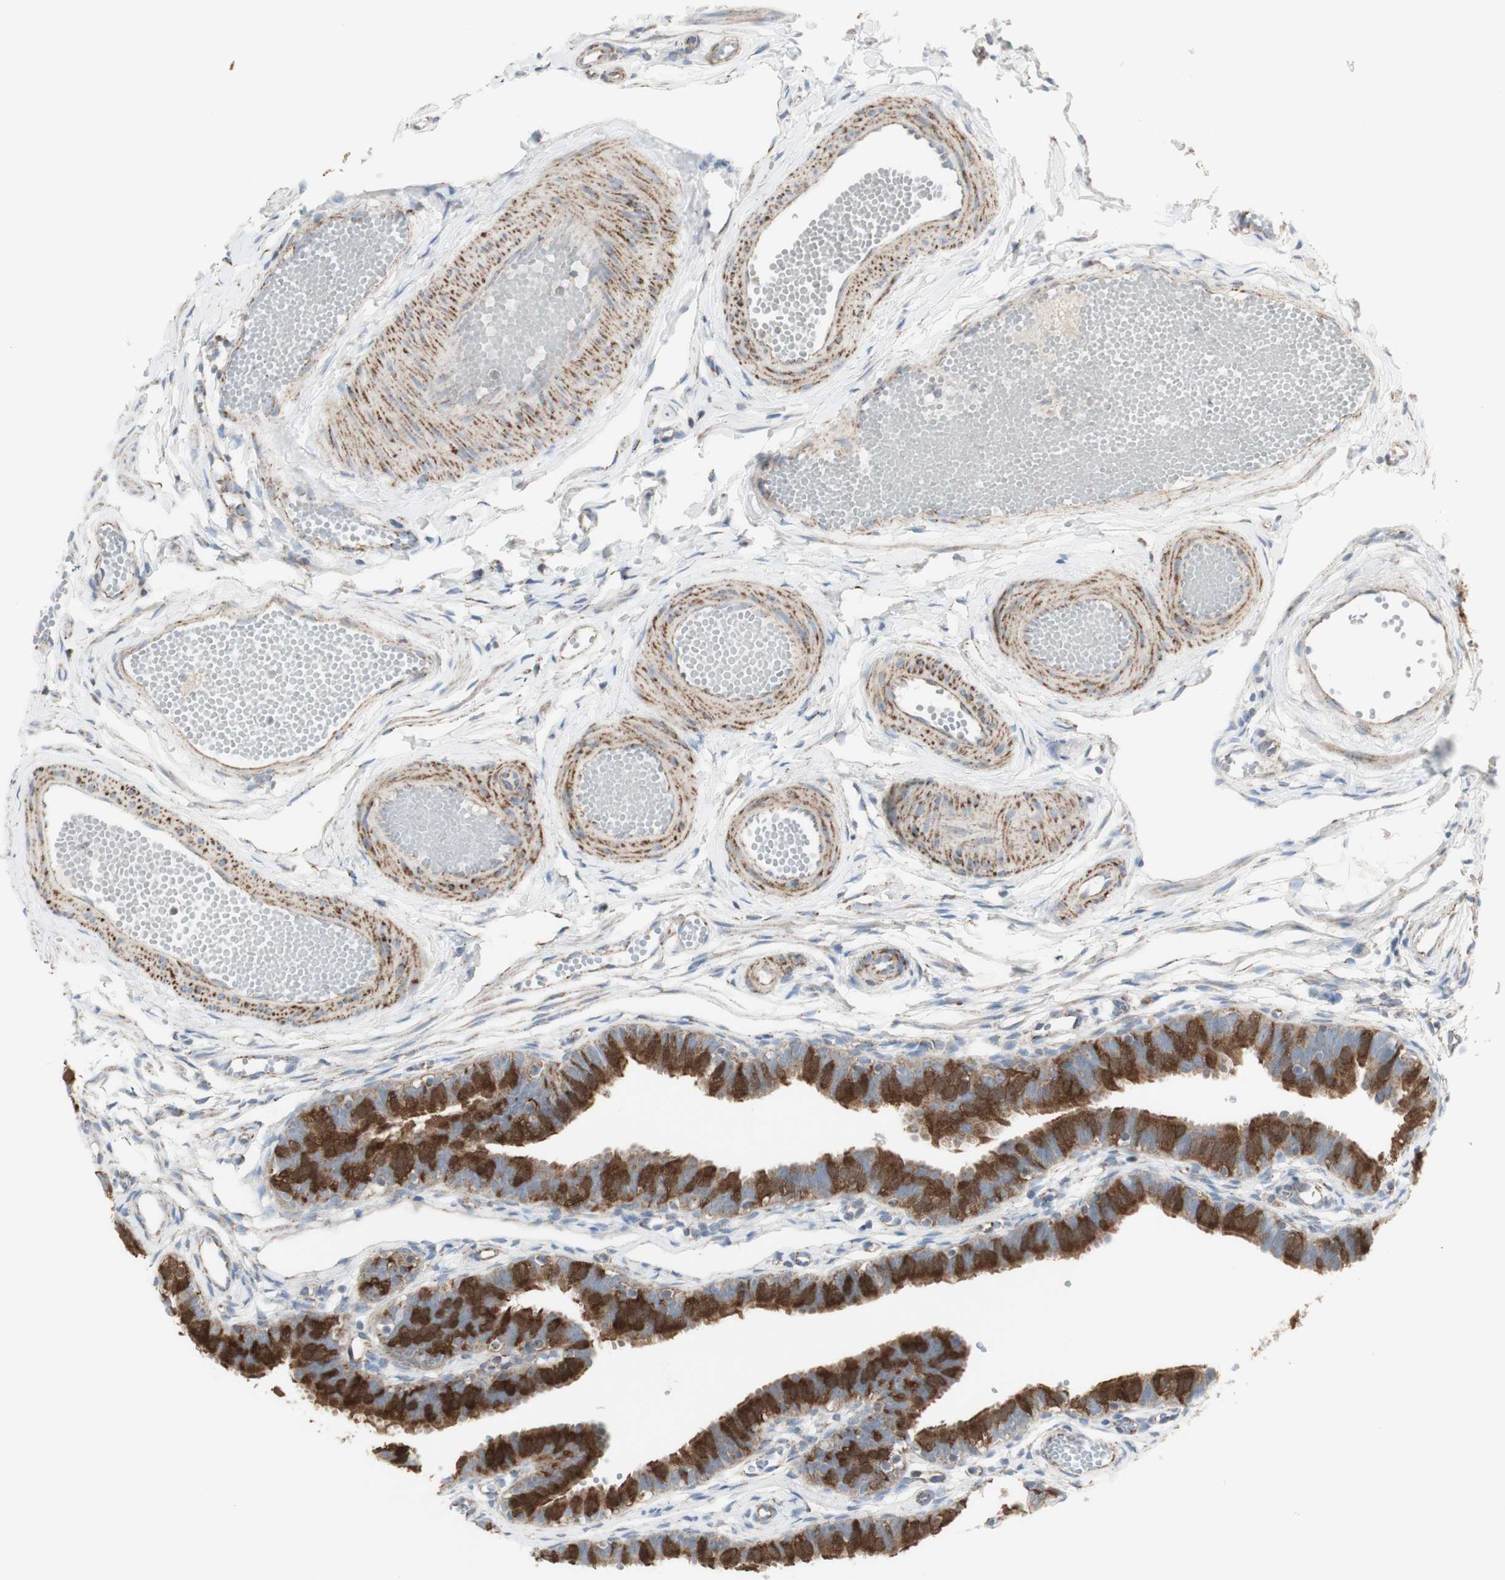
{"staining": {"intensity": "strong", "quantity": "25%-75%", "location": "cytoplasmic/membranous"}, "tissue": "fallopian tube", "cell_type": "Glandular cells", "image_type": "normal", "snomed": [{"axis": "morphology", "description": "Normal tissue, NOS"}, {"axis": "topography", "description": "Fallopian tube"}, {"axis": "topography", "description": "Placenta"}], "caption": "IHC photomicrograph of unremarkable fallopian tube: fallopian tube stained using IHC displays high levels of strong protein expression localized specifically in the cytoplasmic/membranous of glandular cells, appearing as a cytoplasmic/membranous brown color.", "gene": "C3orf52", "patient": {"sex": "female", "age": 34}}